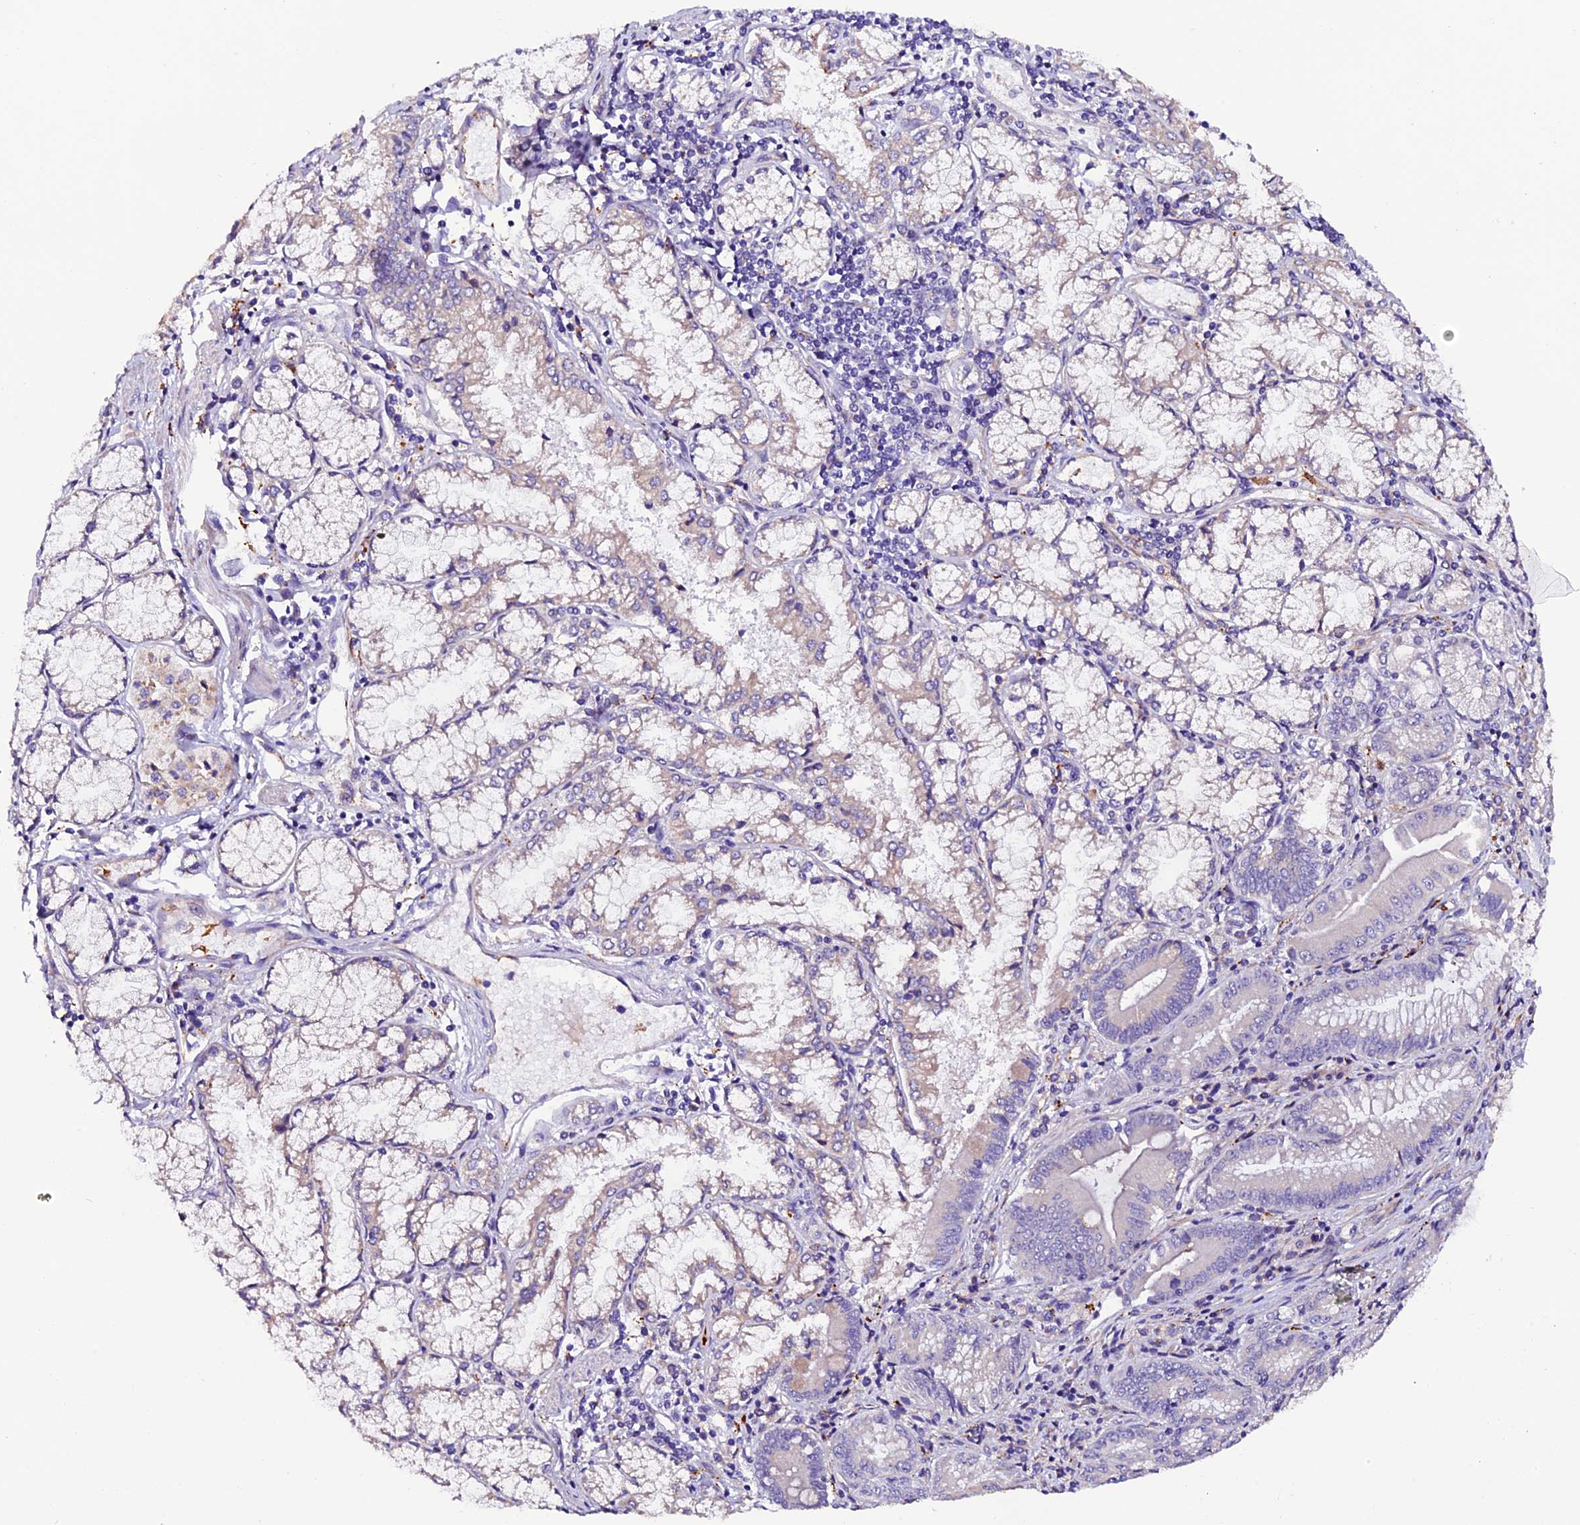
{"staining": {"intensity": "negative", "quantity": "none", "location": "none"}, "tissue": "pancreatic cancer", "cell_type": "Tumor cells", "image_type": "cancer", "snomed": [{"axis": "morphology", "description": "Adenocarcinoma, NOS"}, {"axis": "topography", "description": "Pancreas"}], "caption": "DAB (3,3'-diaminobenzidine) immunohistochemical staining of pancreatic adenocarcinoma displays no significant positivity in tumor cells.", "gene": "CLN5", "patient": {"sex": "female", "age": 50}}